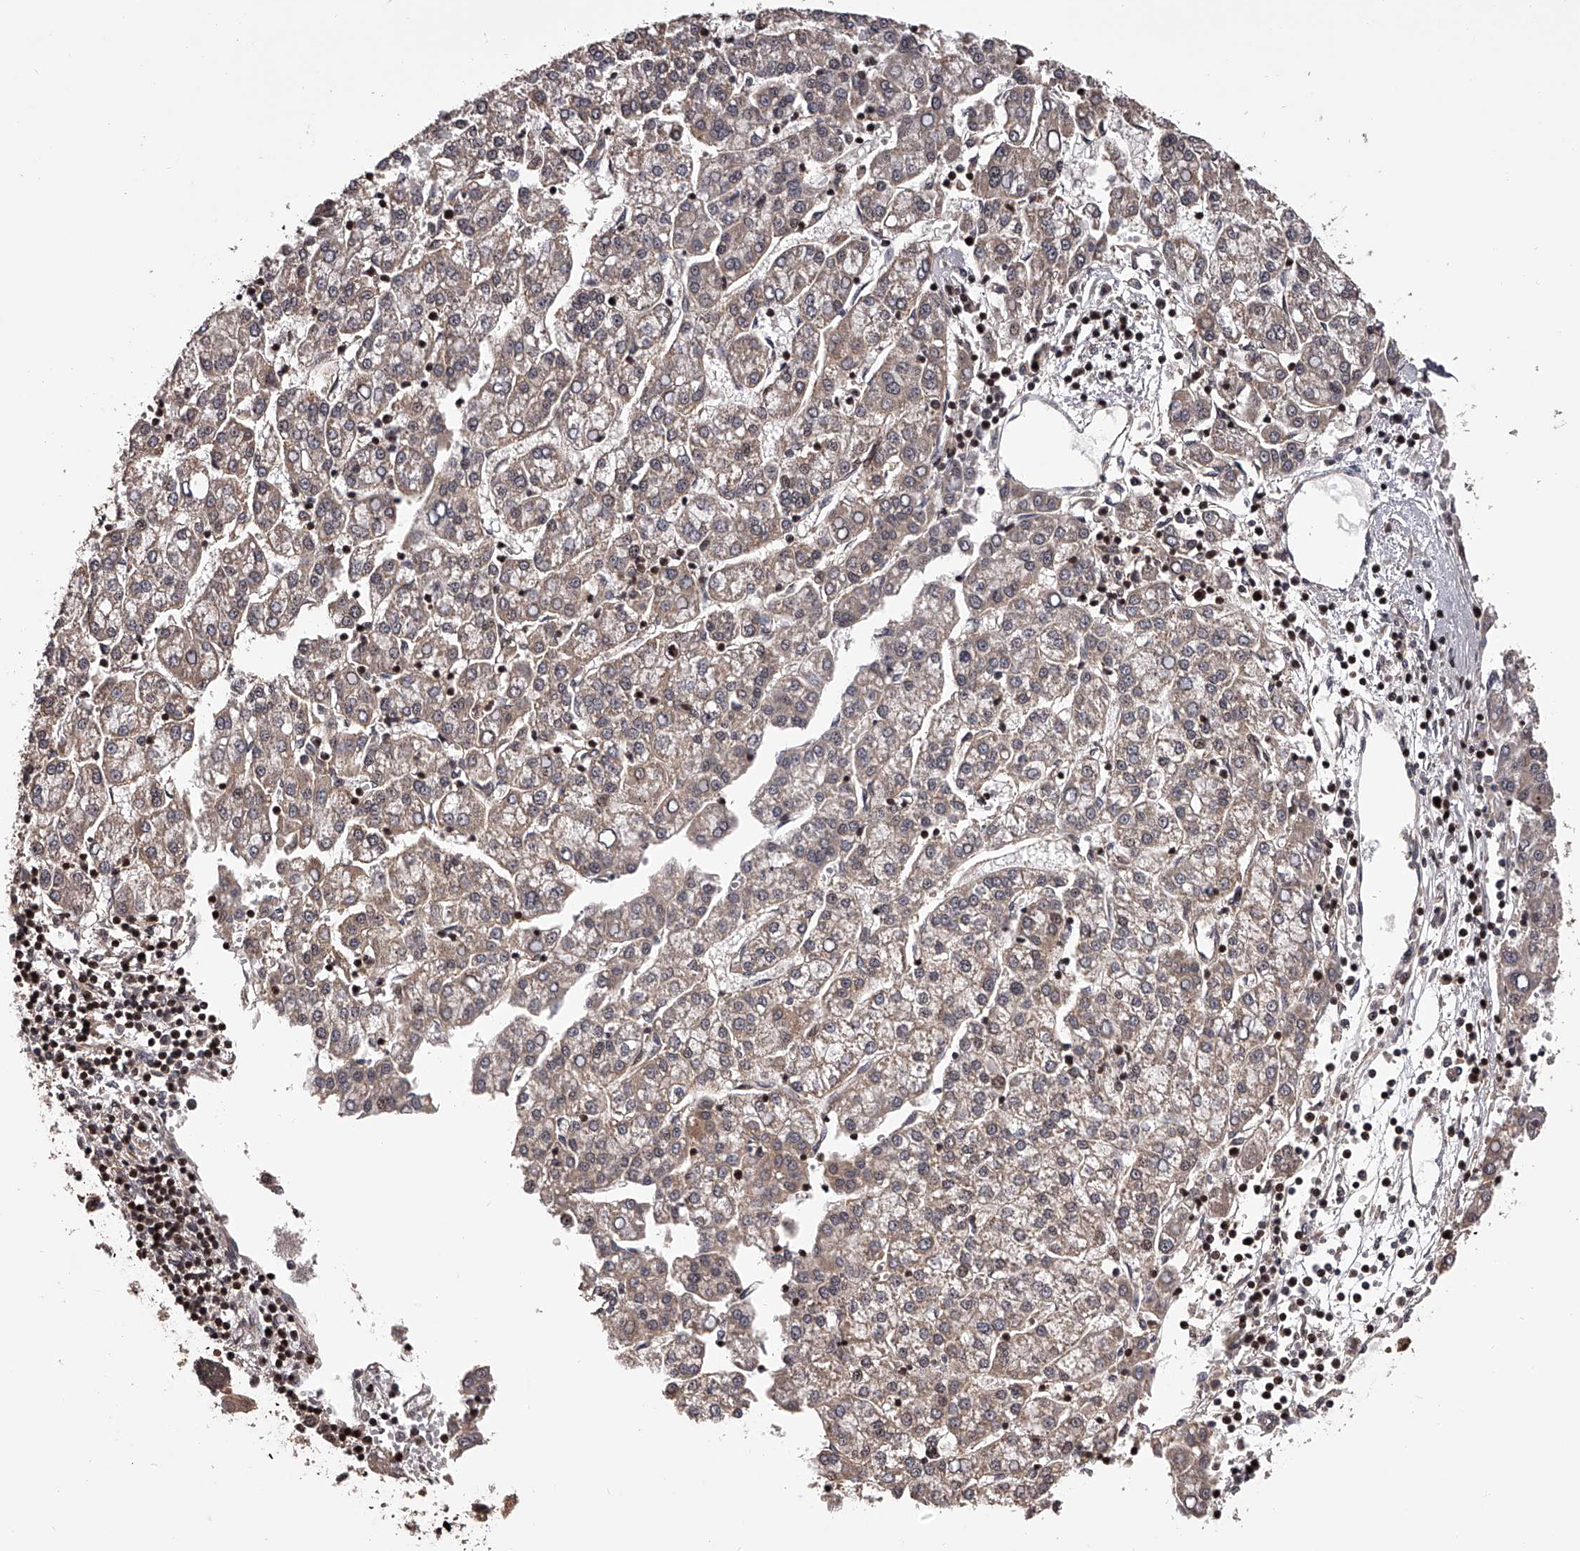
{"staining": {"intensity": "weak", "quantity": "25%-75%", "location": "cytoplasmic/membranous,nuclear"}, "tissue": "liver cancer", "cell_type": "Tumor cells", "image_type": "cancer", "snomed": [{"axis": "morphology", "description": "Carcinoma, Hepatocellular, NOS"}, {"axis": "topography", "description": "Liver"}], "caption": "Liver hepatocellular carcinoma was stained to show a protein in brown. There is low levels of weak cytoplasmic/membranous and nuclear staining in approximately 25%-75% of tumor cells.", "gene": "PFDN2", "patient": {"sex": "female", "age": 58}}